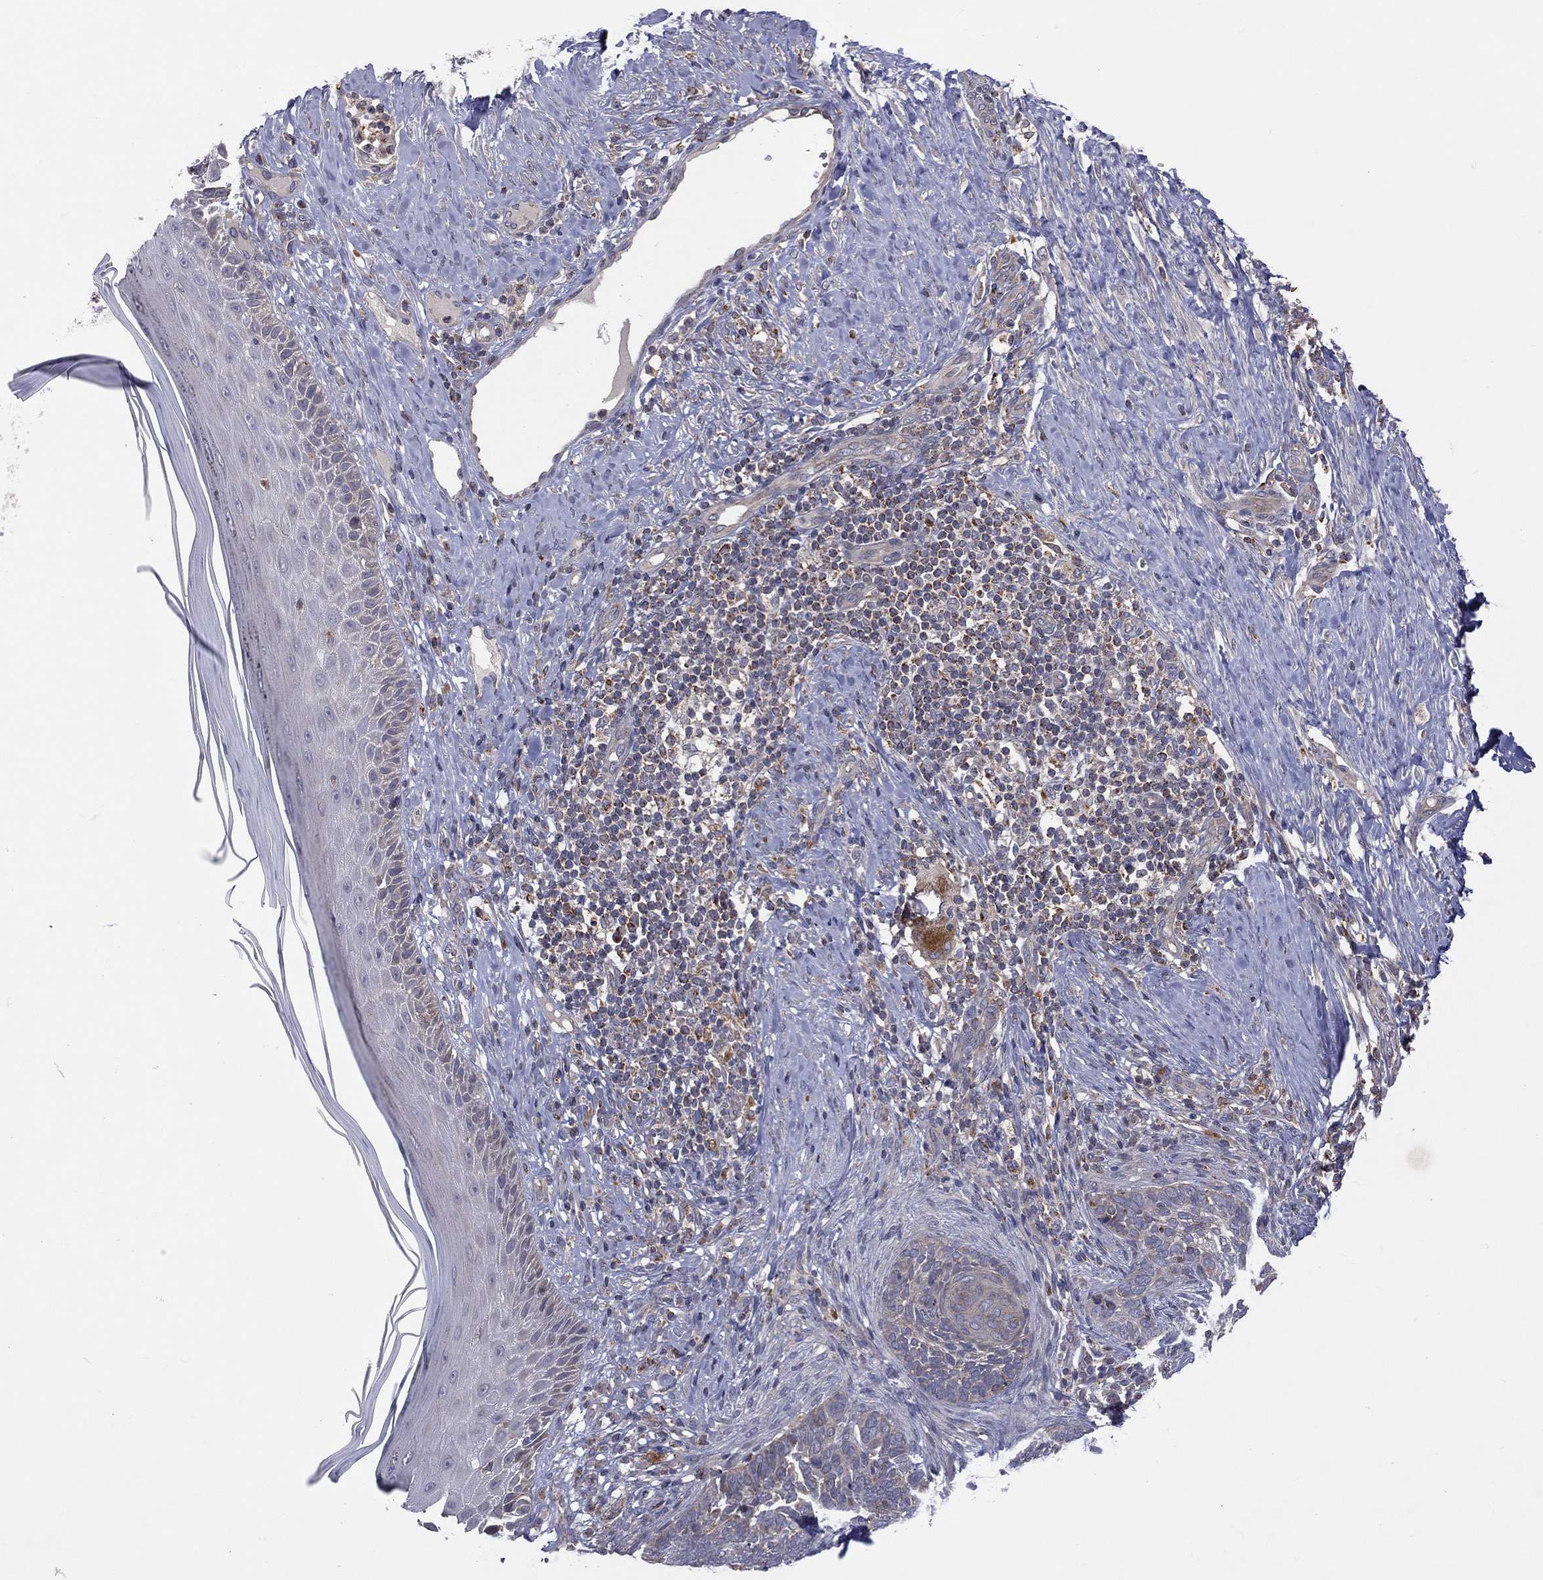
{"staining": {"intensity": "negative", "quantity": "none", "location": "none"}, "tissue": "skin cancer", "cell_type": "Tumor cells", "image_type": "cancer", "snomed": [{"axis": "morphology", "description": "Normal tissue, NOS"}, {"axis": "morphology", "description": "Basal cell carcinoma"}, {"axis": "topography", "description": "Skin"}], "caption": "DAB (3,3'-diaminobenzidine) immunohistochemical staining of skin cancer (basal cell carcinoma) displays no significant expression in tumor cells.", "gene": "STARD3", "patient": {"sex": "male", "age": 46}}